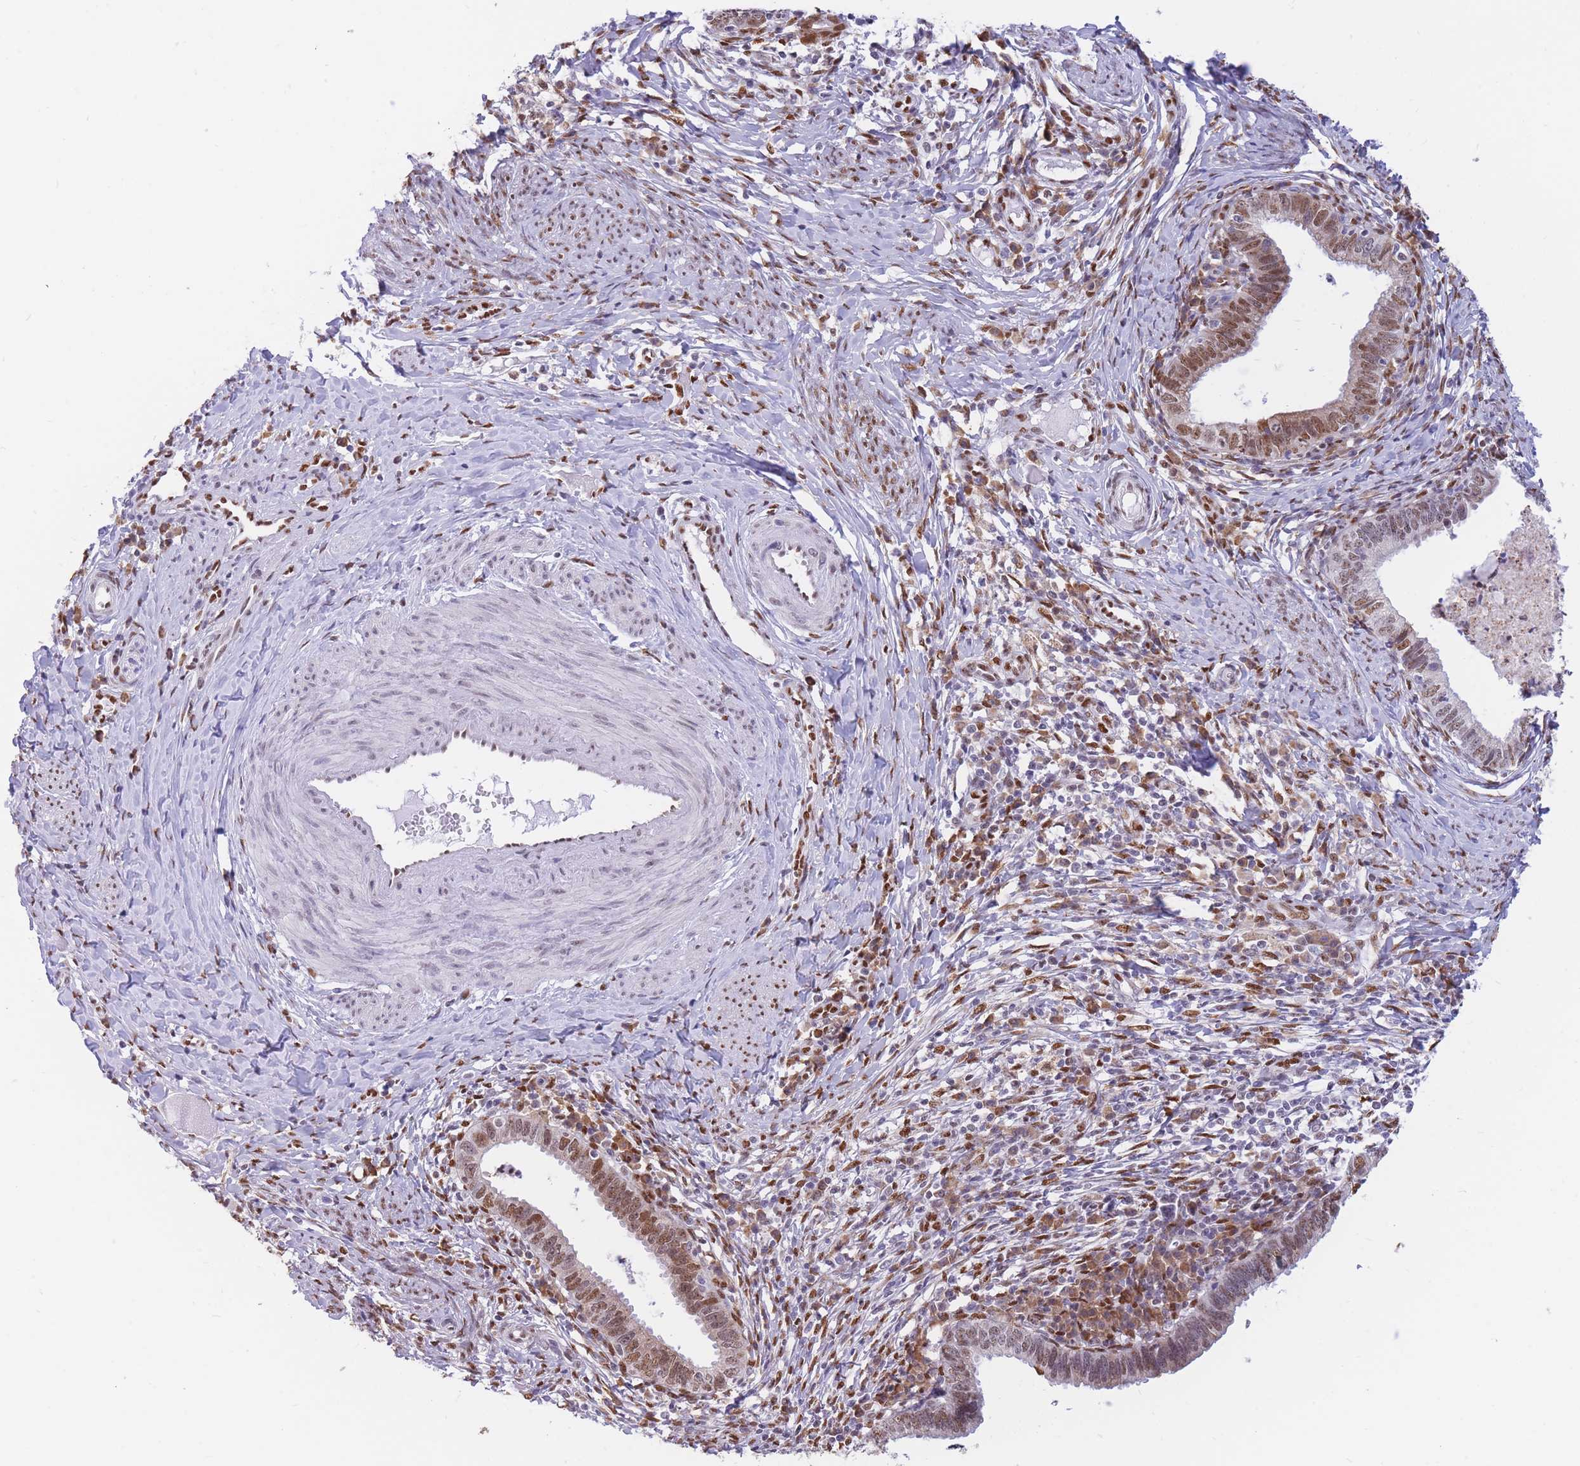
{"staining": {"intensity": "moderate", "quantity": "25%-75%", "location": "nuclear"}, "tissue": "cervical cancer", "cell_type": "Tumor cells", "image_type": "cancer", "snomed": [{"axis": "morphology", "description": "Adenocarcinoma, NOS"}, {"axis": "topography", "description": "Cervix"}], "caption": "Cervical cancer (adenocarcinoma) stained for a protein (brown) reveals moderate nuclear positive expression in about 25%-75% of tumor cells.", "gene": "FAM153A", "patient": {"sex": "female", "age": 36}}